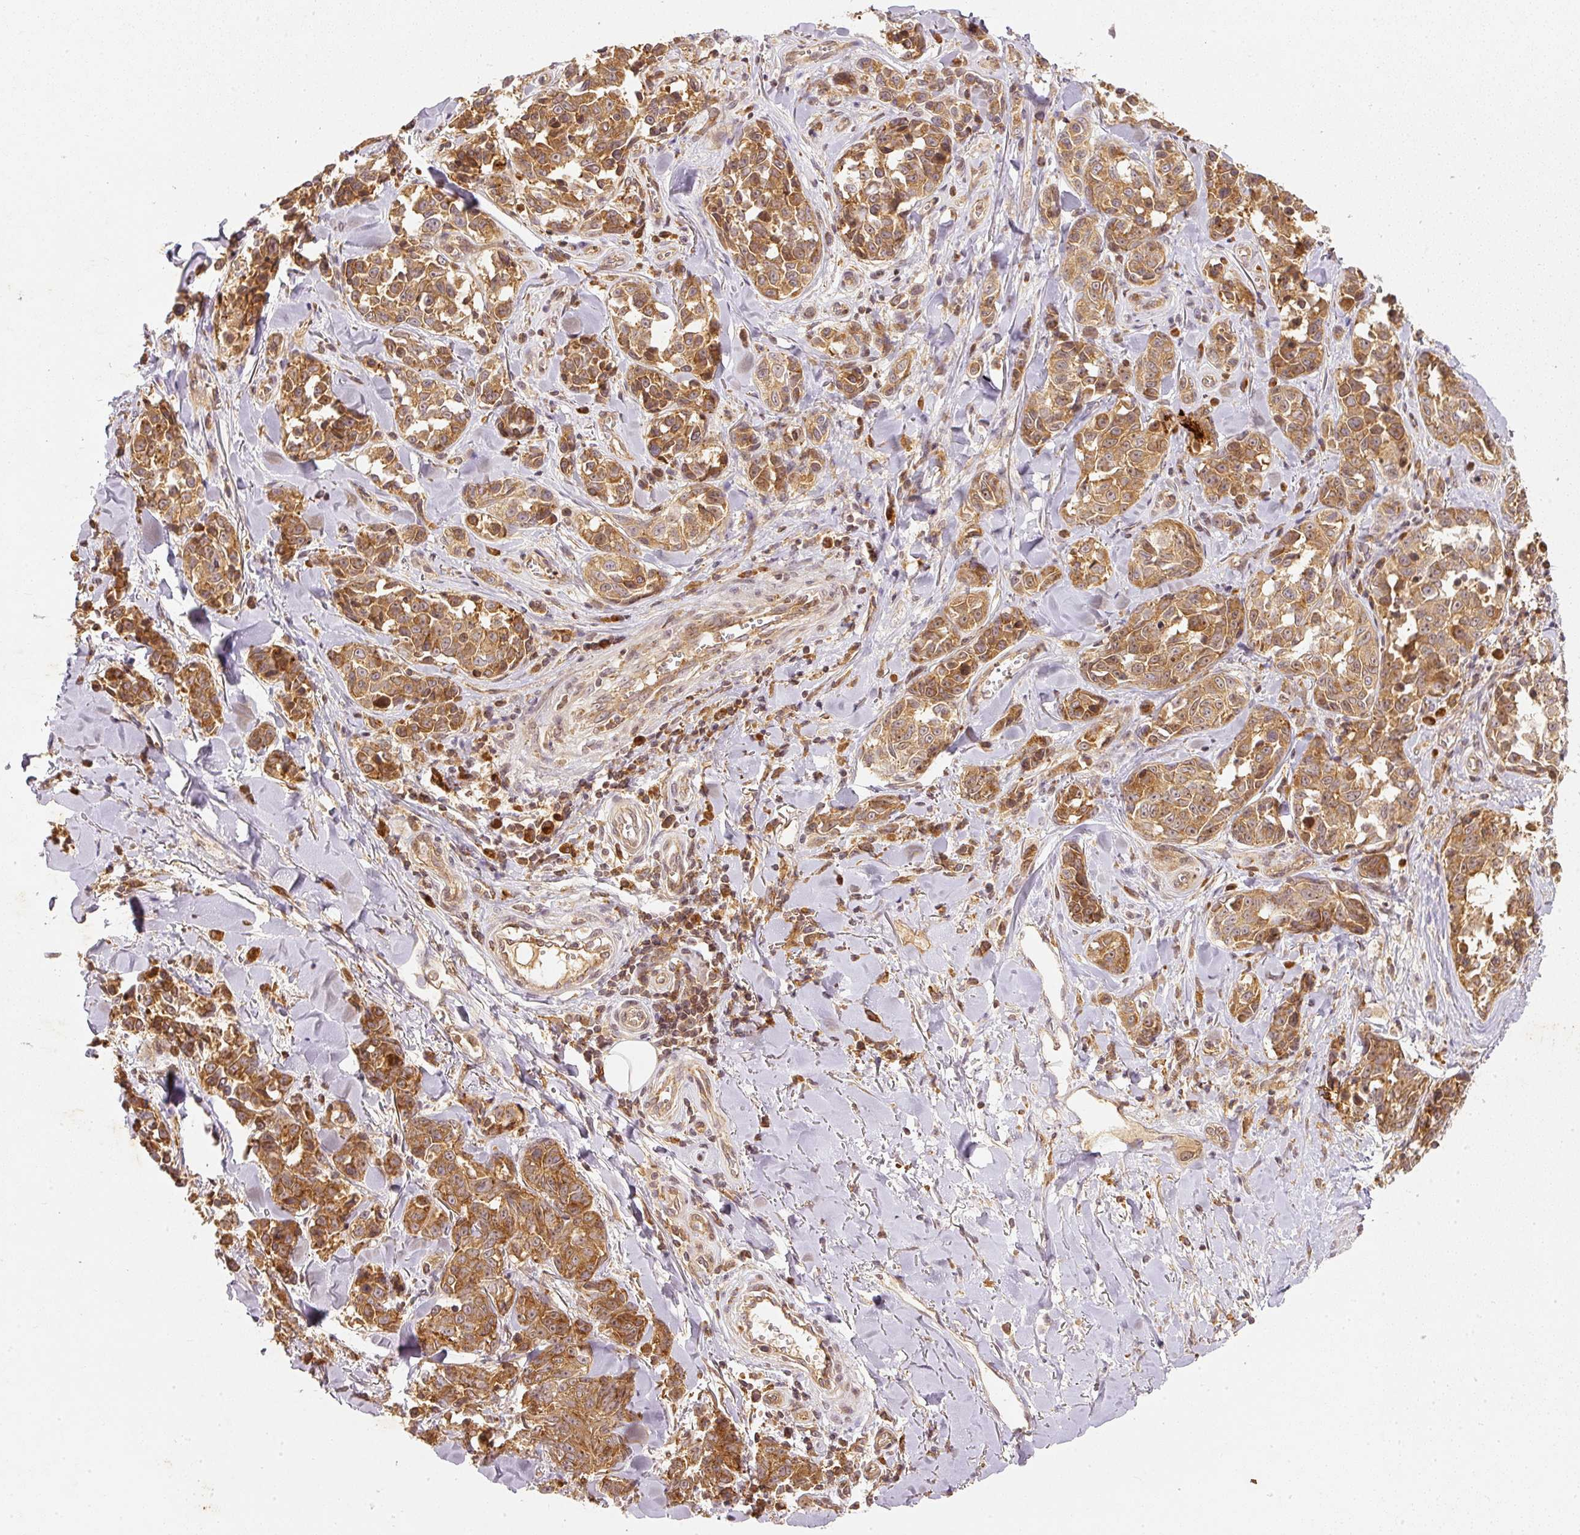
{"staining": {"intensity": "moderate", "quantity": ">75%", "location": "cytoplasmic/membranous"}, "tissue": "melanoma", "cell_type": "Tumor cells", "image_type": "cancer", "snomed": [{"axis": "morphology", "description": "Malignant melanoma, NOS"}, {"axis": "topography", "description": "Skin"}], "caption": "This micrograph shows IHC staining of human malignant melanoma, with medium moderate cytoplasmic/membranous staining in about >75% of tumor cells.", "gene": "ZNF580", "patient": {"sex": "female", "age": 64}}